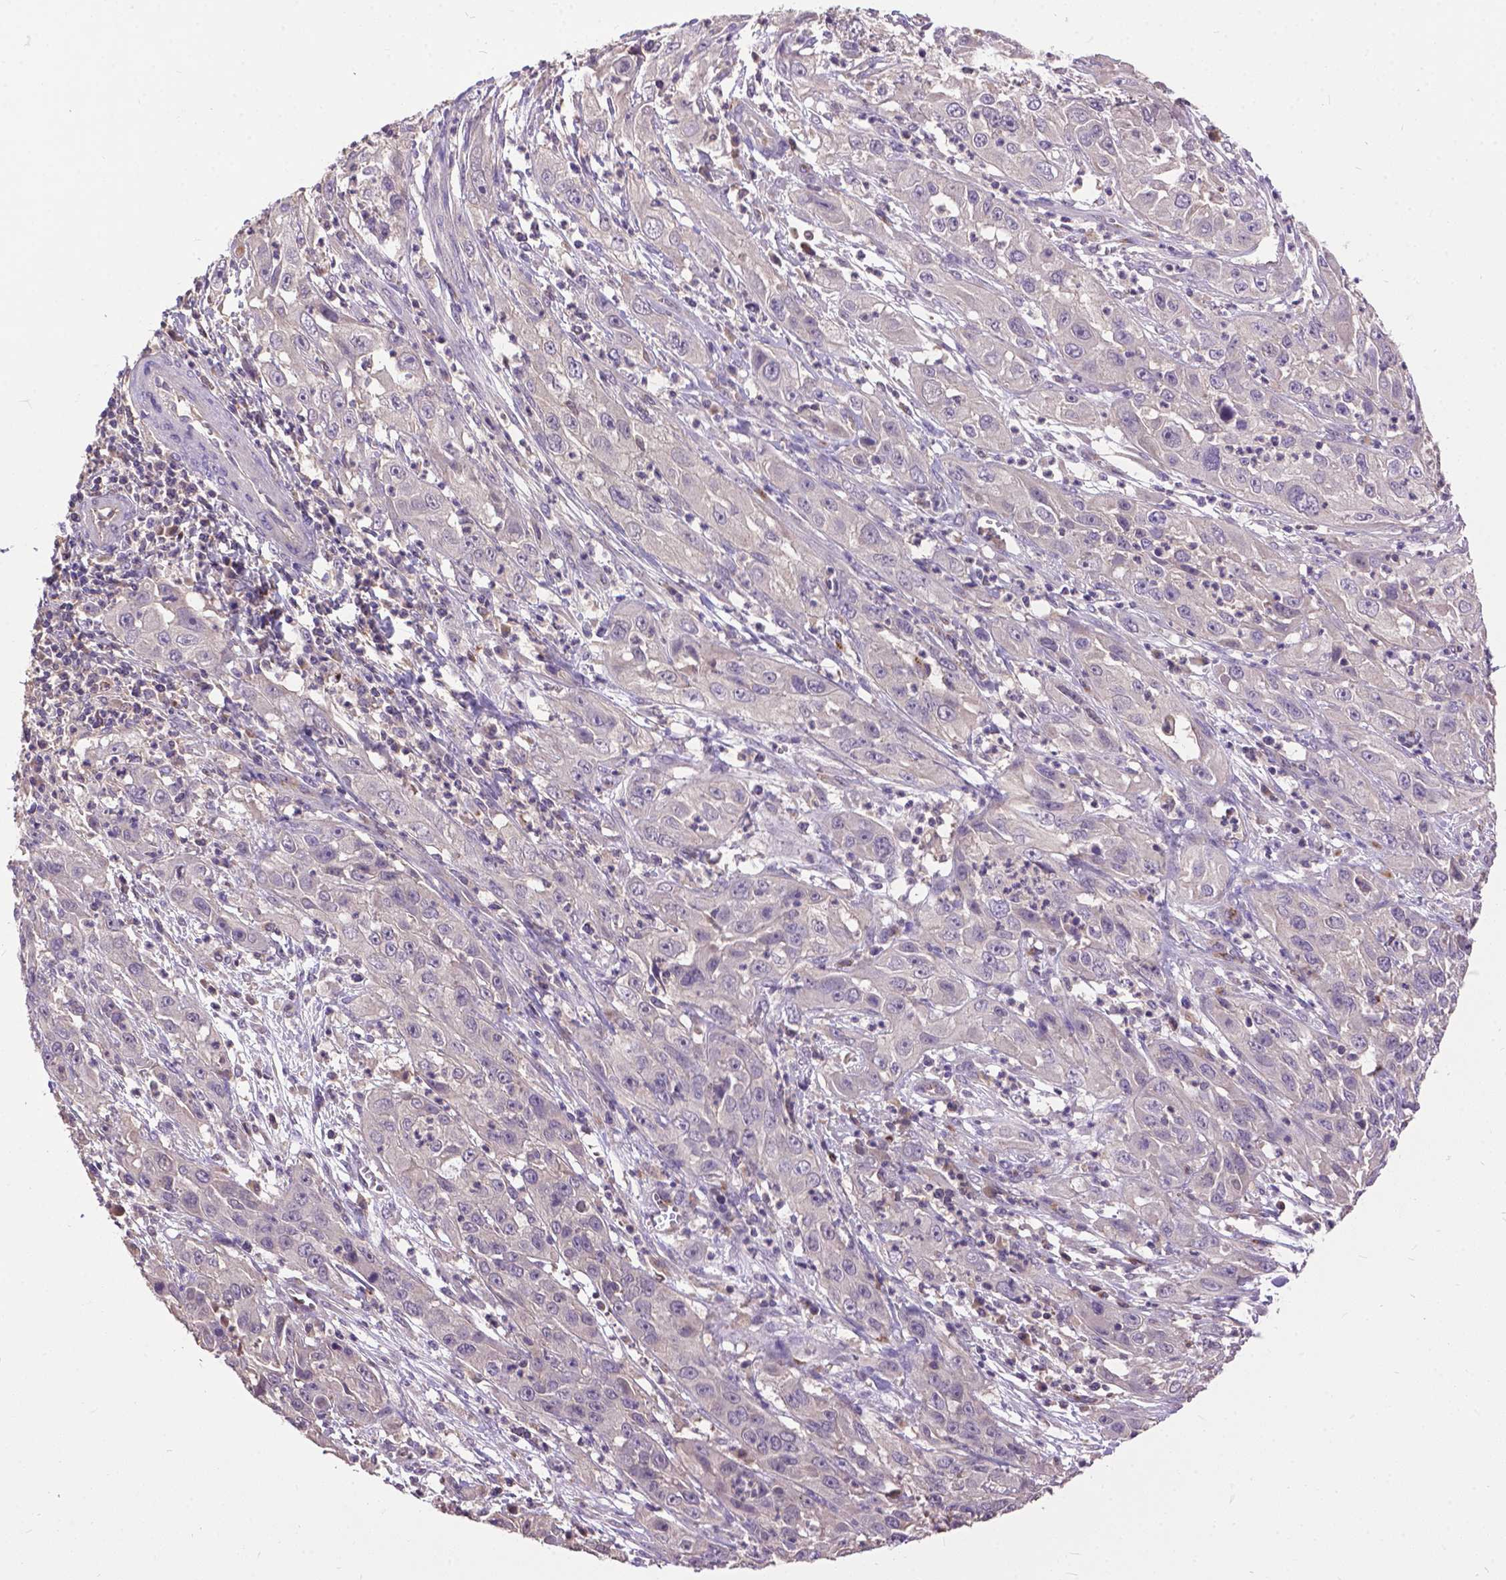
{"staining": {"intensity": "negative", "quantity": "none", "location": "none"}, "tissue": "cervical cancer", "cell_type": "Tumor cells", "image_type": "cancer", "snomed": [{"axis": "morphology", "description": "Squamous cell carcinoma, NOS"}, {"axis": "topography", "description": "Cervix"}], "caption": "DAB immunohistochemical staining of human squamous cell carcinoma (cervical) displays no significant expression in tumor cells.", "gene": "ZNF337", "patient": {"sex": "female", "age": 32}}